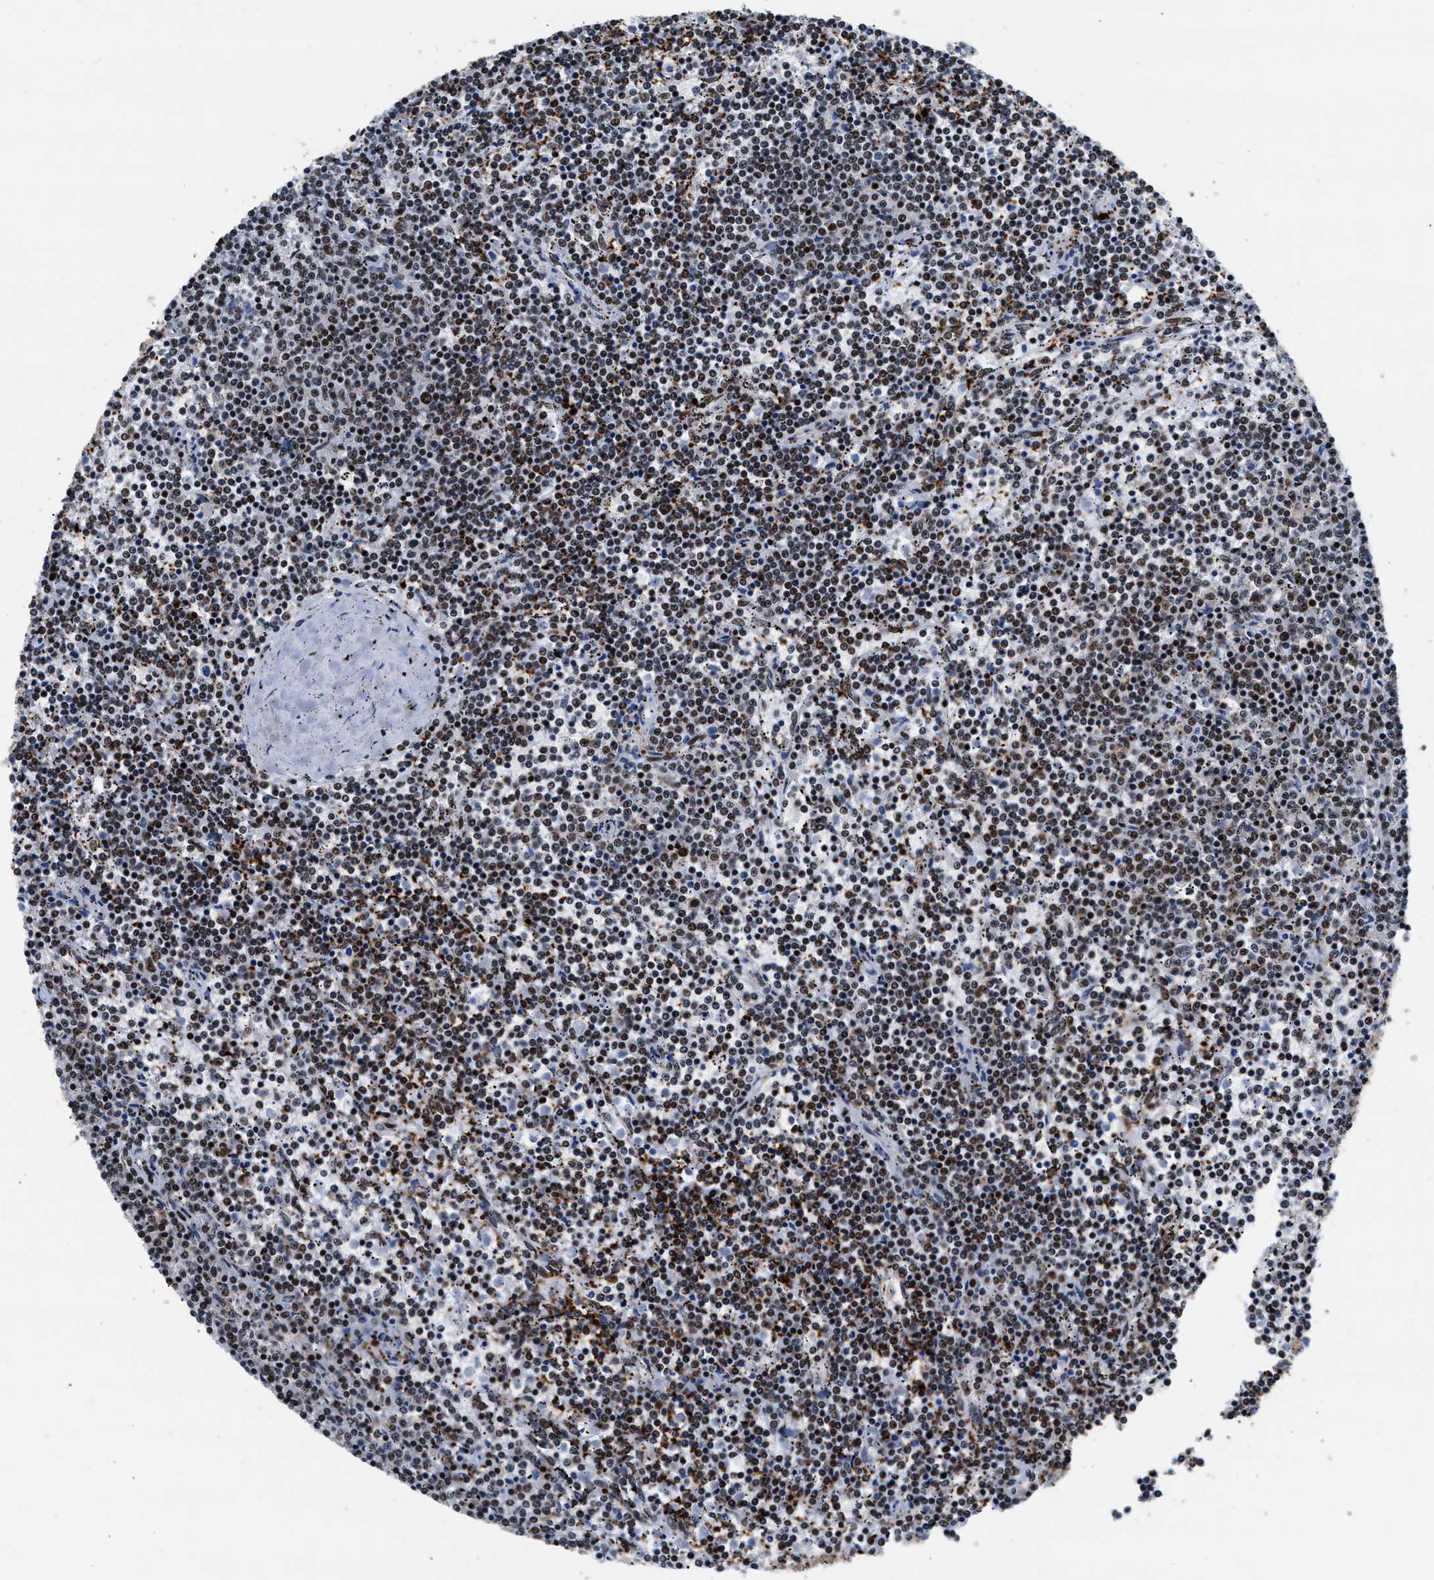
{"staining": {"intensity": "moderate", "quantity": ">75%", "location": "nuclear"}, "tissue": "lymphoma", "cell_type": "Tumor cells", "image_type": "cancer", "snomed": [{"axis": "morphology", "description": "Malignant lymphoma, non-Hodgkin's type, Low grade"}, {"axis": "topography", "description": "Spleen"}], "caption": "Low-grade malignant lymphoma, non-Hodgkin's type was stained to show a protein in brown. There is medium levels of moderate nuclear expression in approximately >75% of tumor cells.", "gene": "RAD21", "patient": {"sex": "female", "age": 50}}